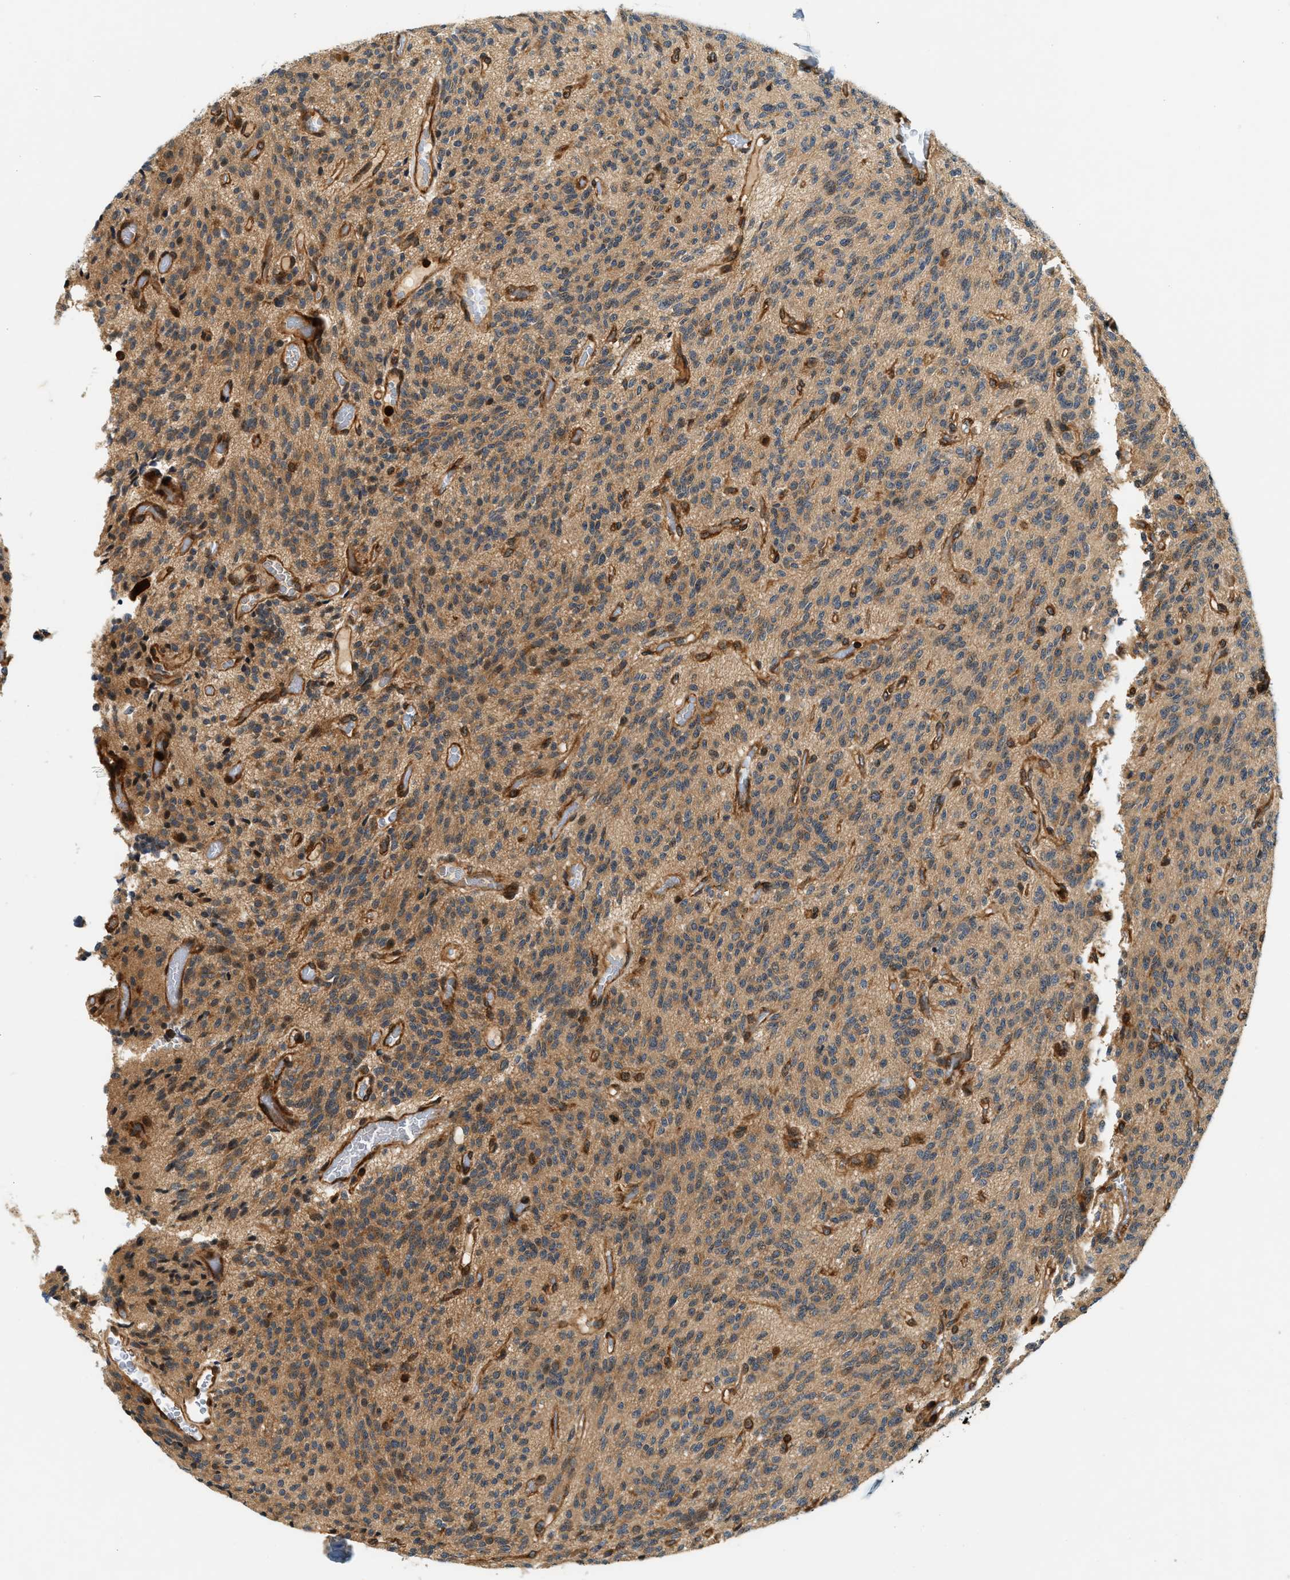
{"staining": {"intensity": "moderate", "quantity": ">75%", "location": "cytoplasmic/membranous"}, "tissue": "glioma", "cell_type": "Tumor cells", "image_type": "cancer", "snomed": [{"axis": "morphology", "description": "Glioma, malignant, High grade"}, {"axis": "topography", "description": "Brain"}], "caption": "Protein expression analysis of malignant glioma (high-grade) shows moderate cytoplasmic/membranous positivity in approximately >75% of tumor cells. The protein is stained brown, and the nuclei are stained in blue (DAB IHC with brightfield microscopy, high magnification).", "gene": "SAMD9", "patient": {"sex": "male", "age": 34}}